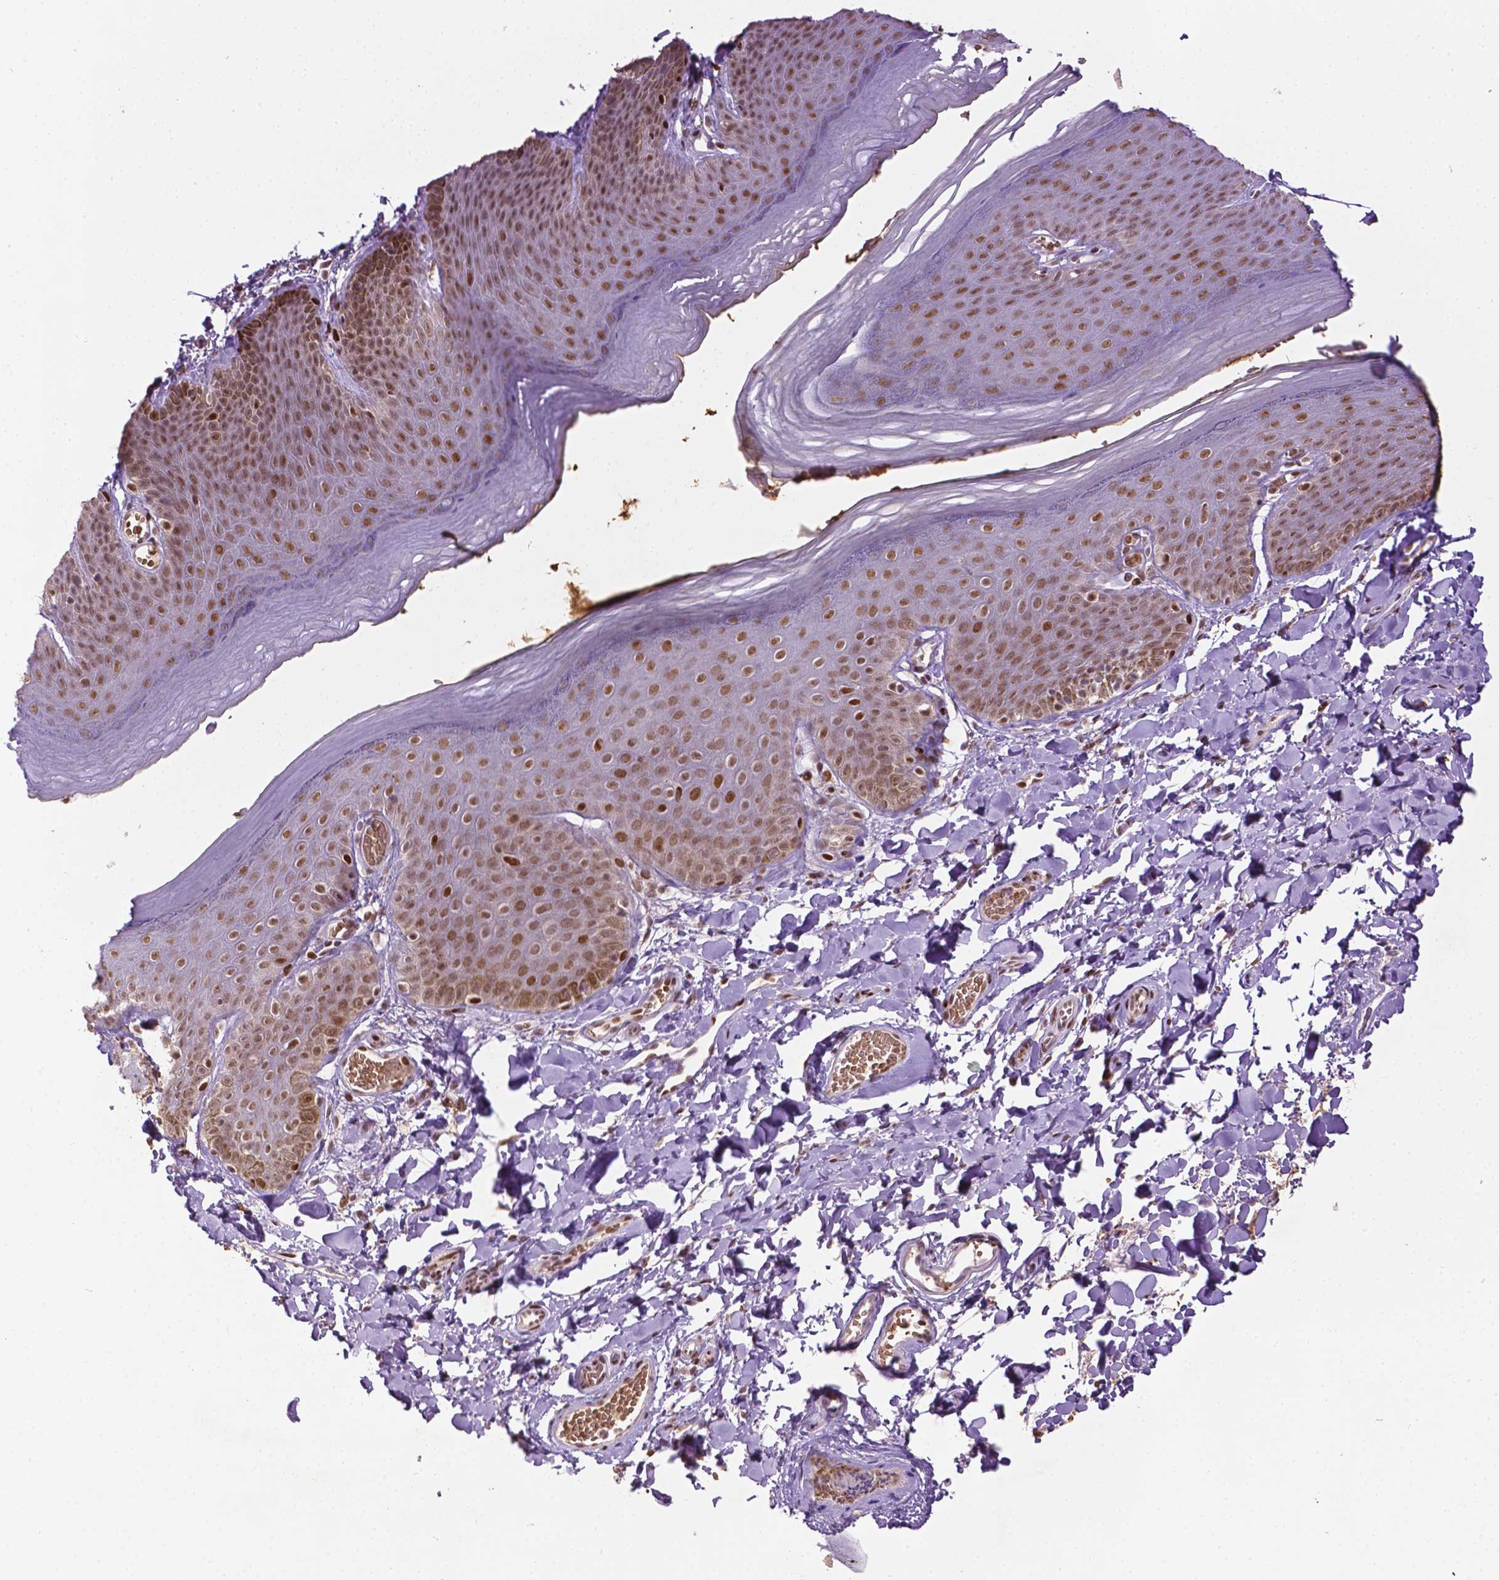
{"staining": {"intensity": "moderate", "quantity": ">75%", "location": "nuclear"}, "tissue": "skin", "cell_type": "Epidermal cells", "image_type": "normal", "snomed": [{"axis": "morphology", "description": "Normal tissue, NOS"}, {"axis": "topography", "description": "Anal"}], "caption": "A high-resolution image shows immunohistochemistry staining of benign skin, which demonstrates moderate nuclear expression in about >75% of epidermal cells. (DAB IHC with brightfield microscopy, high magnification).", "gene": "ZNF41", "patient": {"sex": "male", "age": 53}}